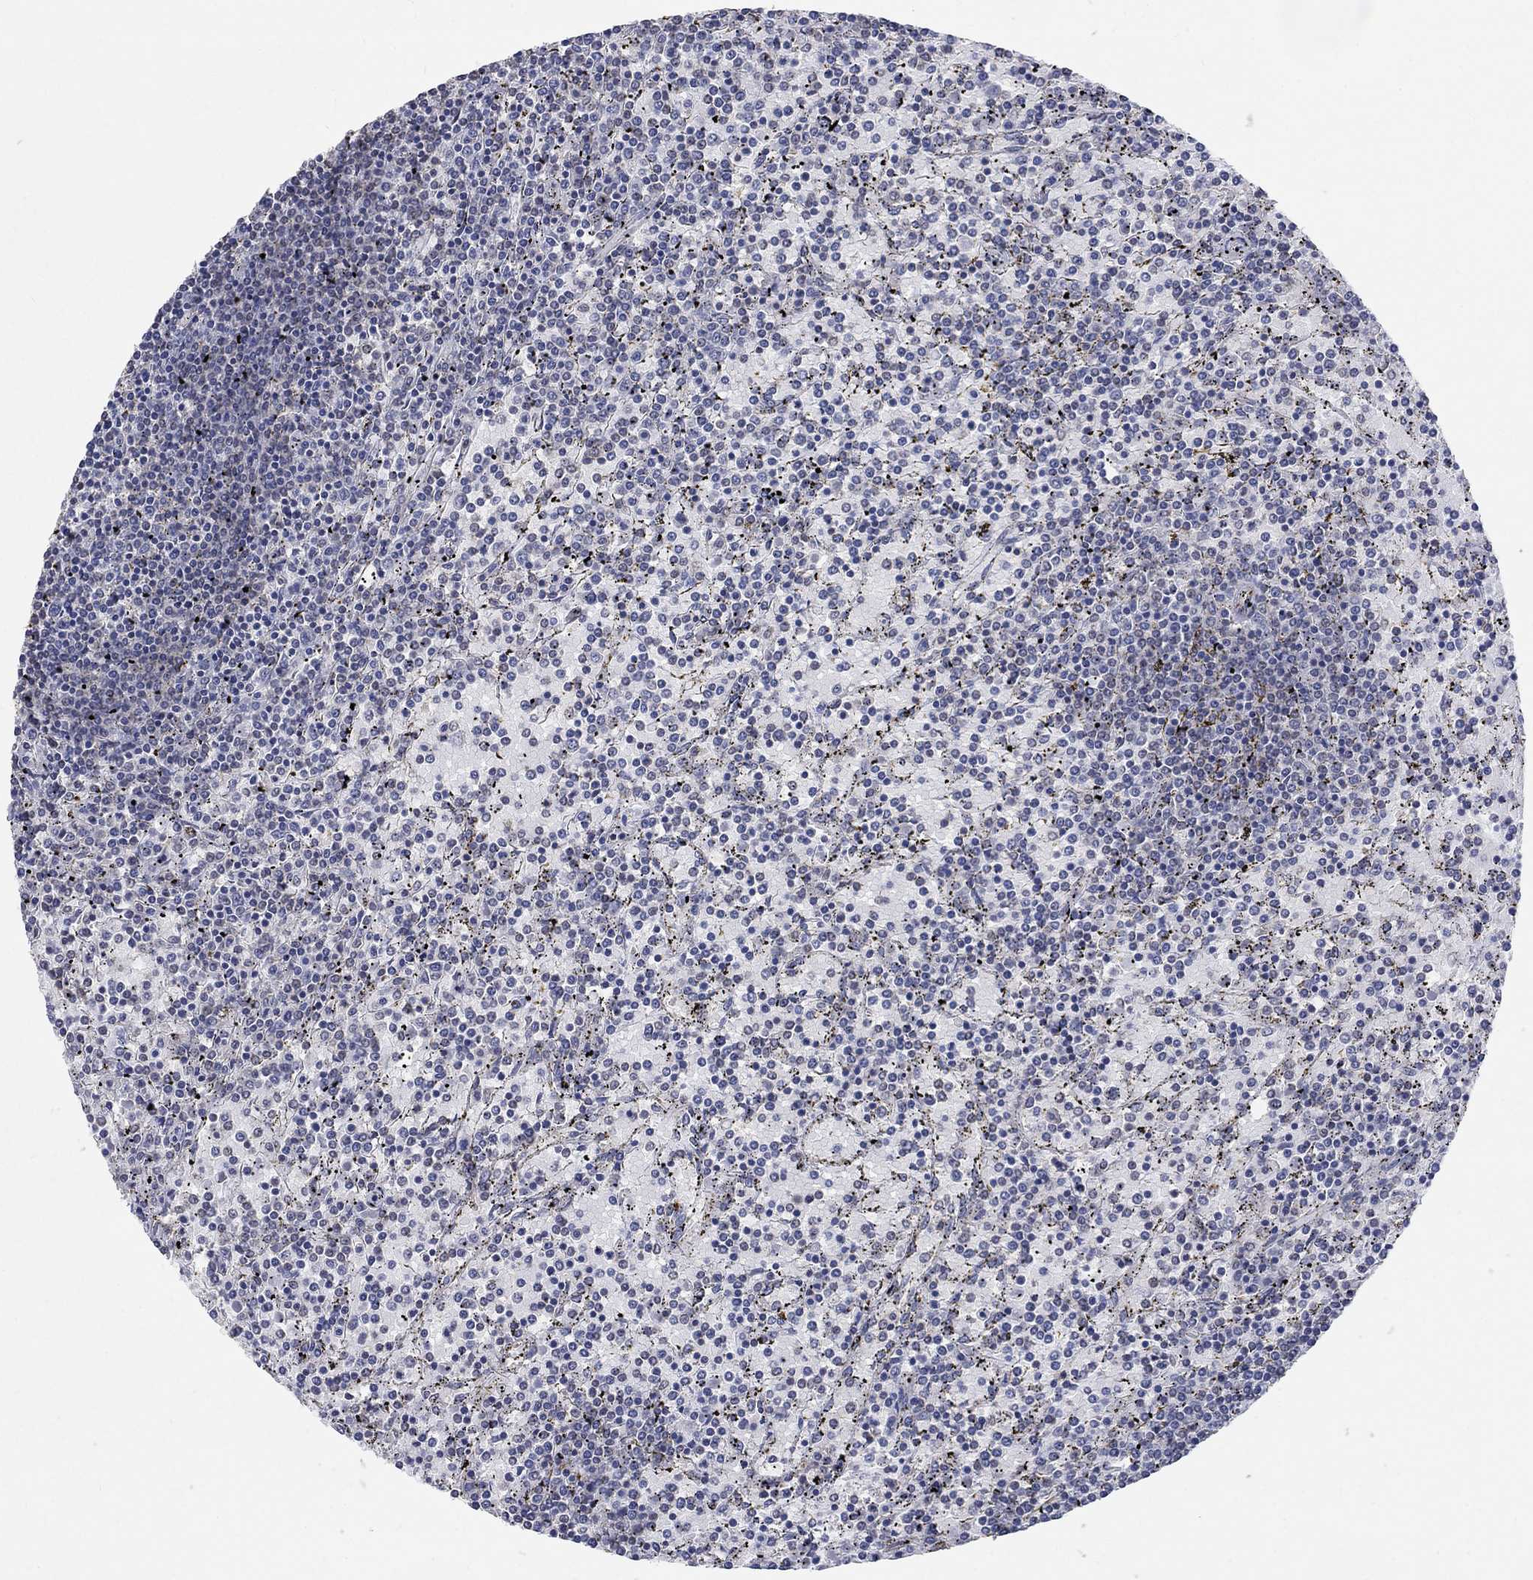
{"staining": {"intensity": "negative", "quantity": "none", "location": "none"}, "tissue": "lymphoma", "cell_type": "Tumor cells", "image_type": "cancer", "snomed": [{"axis": "morphology", "description": "Malignant lymphoma, non-Hodgkin's type, Low grade"}, {"axis": "topography", "description": "Spleen"}], "caption": "Immunohistochemistry of human malignant lymphoma, non-Hodgkin's type (low-grade) reveals no positivity in tumor cells.", "gene": "ZBTB18", "patient": {"sex": "female", "age": 77}}